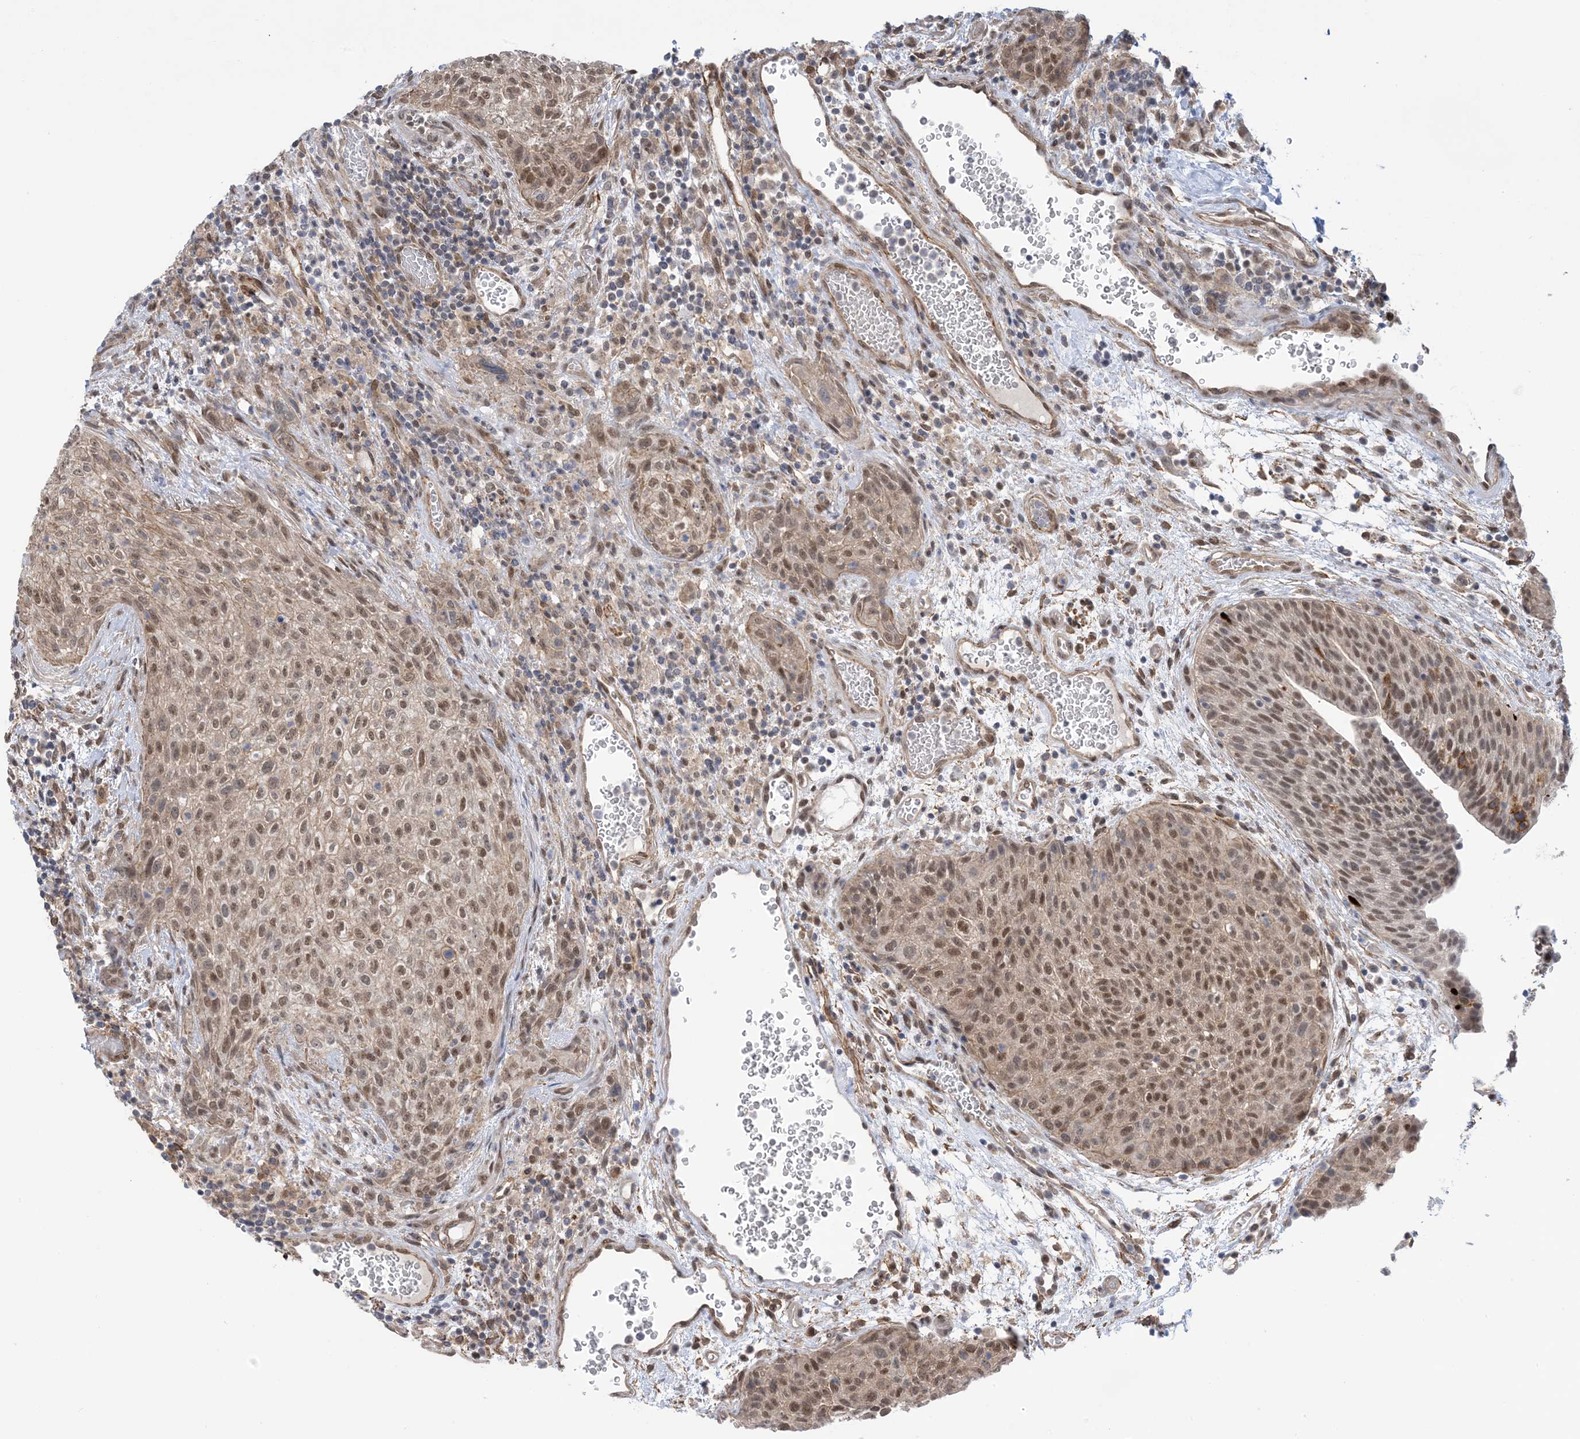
{"staining": {"intensity": "moderate", "quantity": ">75%", "location": "nuclear"}, "tissue": "urothelial cancer", "cell_type": "Tumor cells", "image_type": "cancer", "snomed": [{"axis": "morphology", "description": "Urothelial carcinoma, High grade"}, {"axis": "topography", "description": "Urinary bladder"}], "caption": "This is an image of immunohistochemistry staining of high-grade urothelial carcinoma, which shows moderate expression in the nuclear of tumor cells.", "gene": "ZNF8", "patient": {"sex": "male", "age": 35}}